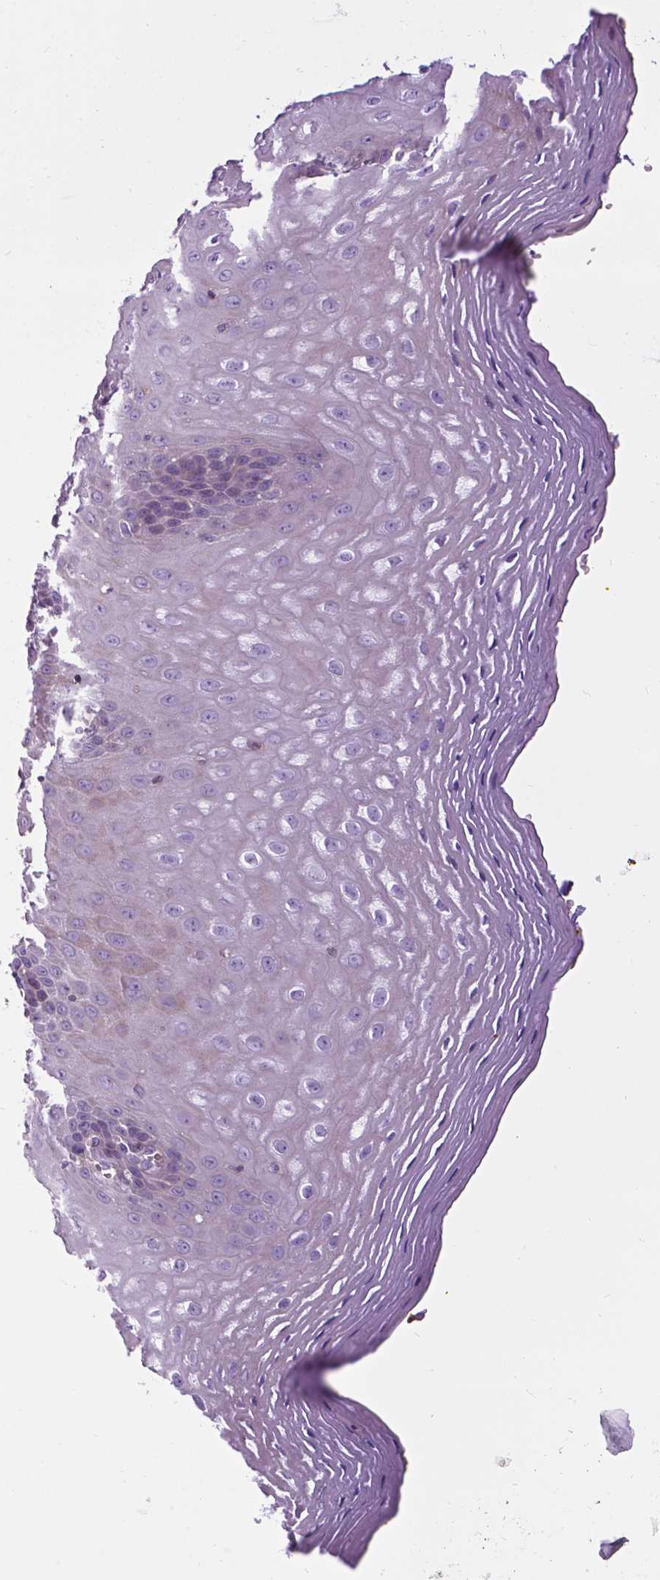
{"staining": {"intensity": "negative", "quantity": "none", "location": "none"}, "tissue": "esophagus", "cell_type": "Squamous epithelial cells", "image_type": "normal", "snomed": [{"axis": "morphology", "description": "Normal tissue, NOS"}, {"axis": "topography", "description": "Esophagus"}], "caption": "This photomicrograph is of normal esophagus stained with immunohistochemistry to label a protein in brown with the nuclei are counter-stained blue. There is no staining in squamous epithelial cells. (Stains: DAB immunohistochemistry with hematoxylin counter stain, Microscopy: brightfield microscopy at high magnification).", "gene": "JAK3", "patient": {"sex": "female", "age": 68}}